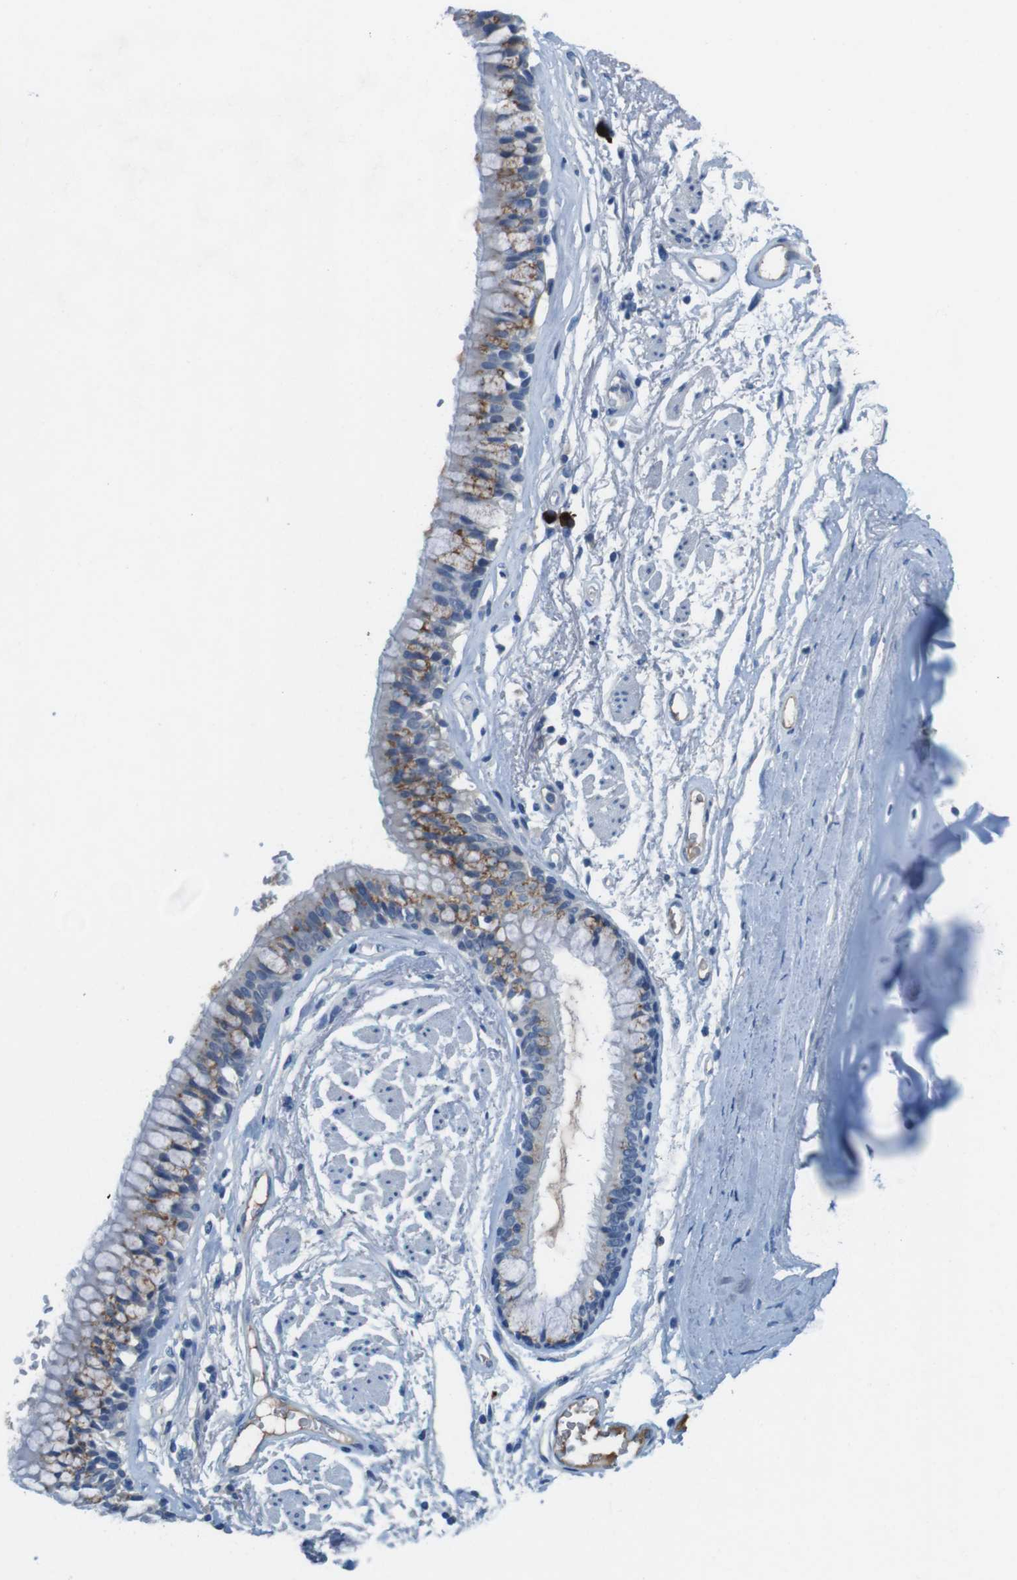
{"staining": {"intensity": "negative", "quantity": "none", "location": "none"}, "tissue": "adipose tissue", "cell_type": "Adipocytes", "image_type": "normal", "snomed": [{"axis": "morphology", "description": "Normal tissue, NOS"}, {"axis": "topography", "description": "Cartilage tissue"}, {"axis": "topography", "description": "Bronchus"}], "caption": "Immunohistochemical staining of benign adipose tissue exhibits no significant expression in adipocytes.", "gene": "SLC35A3", "patient": {"sex": "female", "age": 73}}